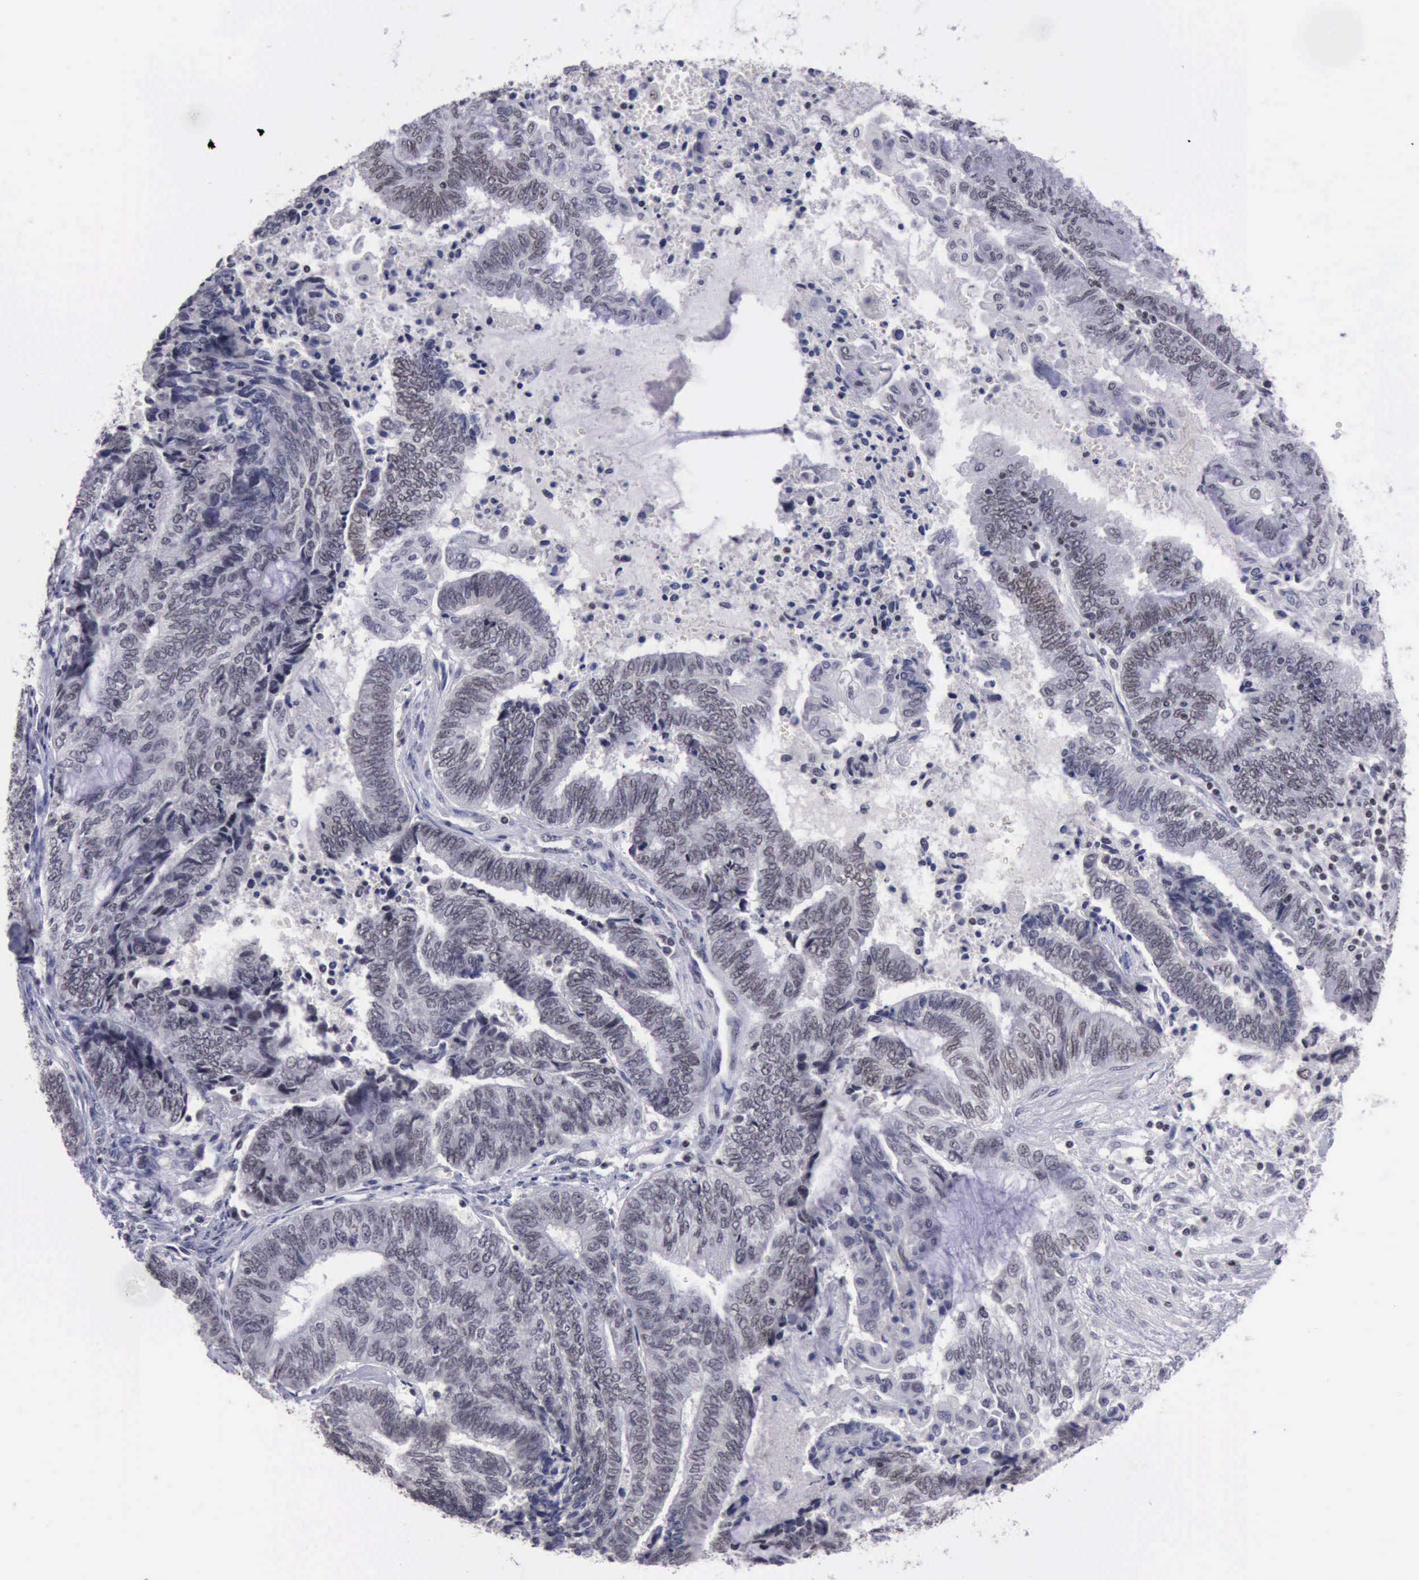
{"staining": {"intensity": "weak", "quantity": "25%-75%", "location": "nuclear"}, "tissue": "endometrial cancer", "cell_type": "Tumor cells", "image_type": "cancer", "snomed": [{"axis": "morphology", "description": "Adenocarcinoma, NOS"}, {"axis": "topography", "description": "Uterus"}, {"axis": "topography", "description": "Endometrium"}], "caption": "This is a photomicrograph of IHC staining of endometrial cancer (adenocarcinoma), which shows weak expression in the nuclear of tumor cells.", "gene": "YY1", "patient": {"sex": "female", "age": 70}}